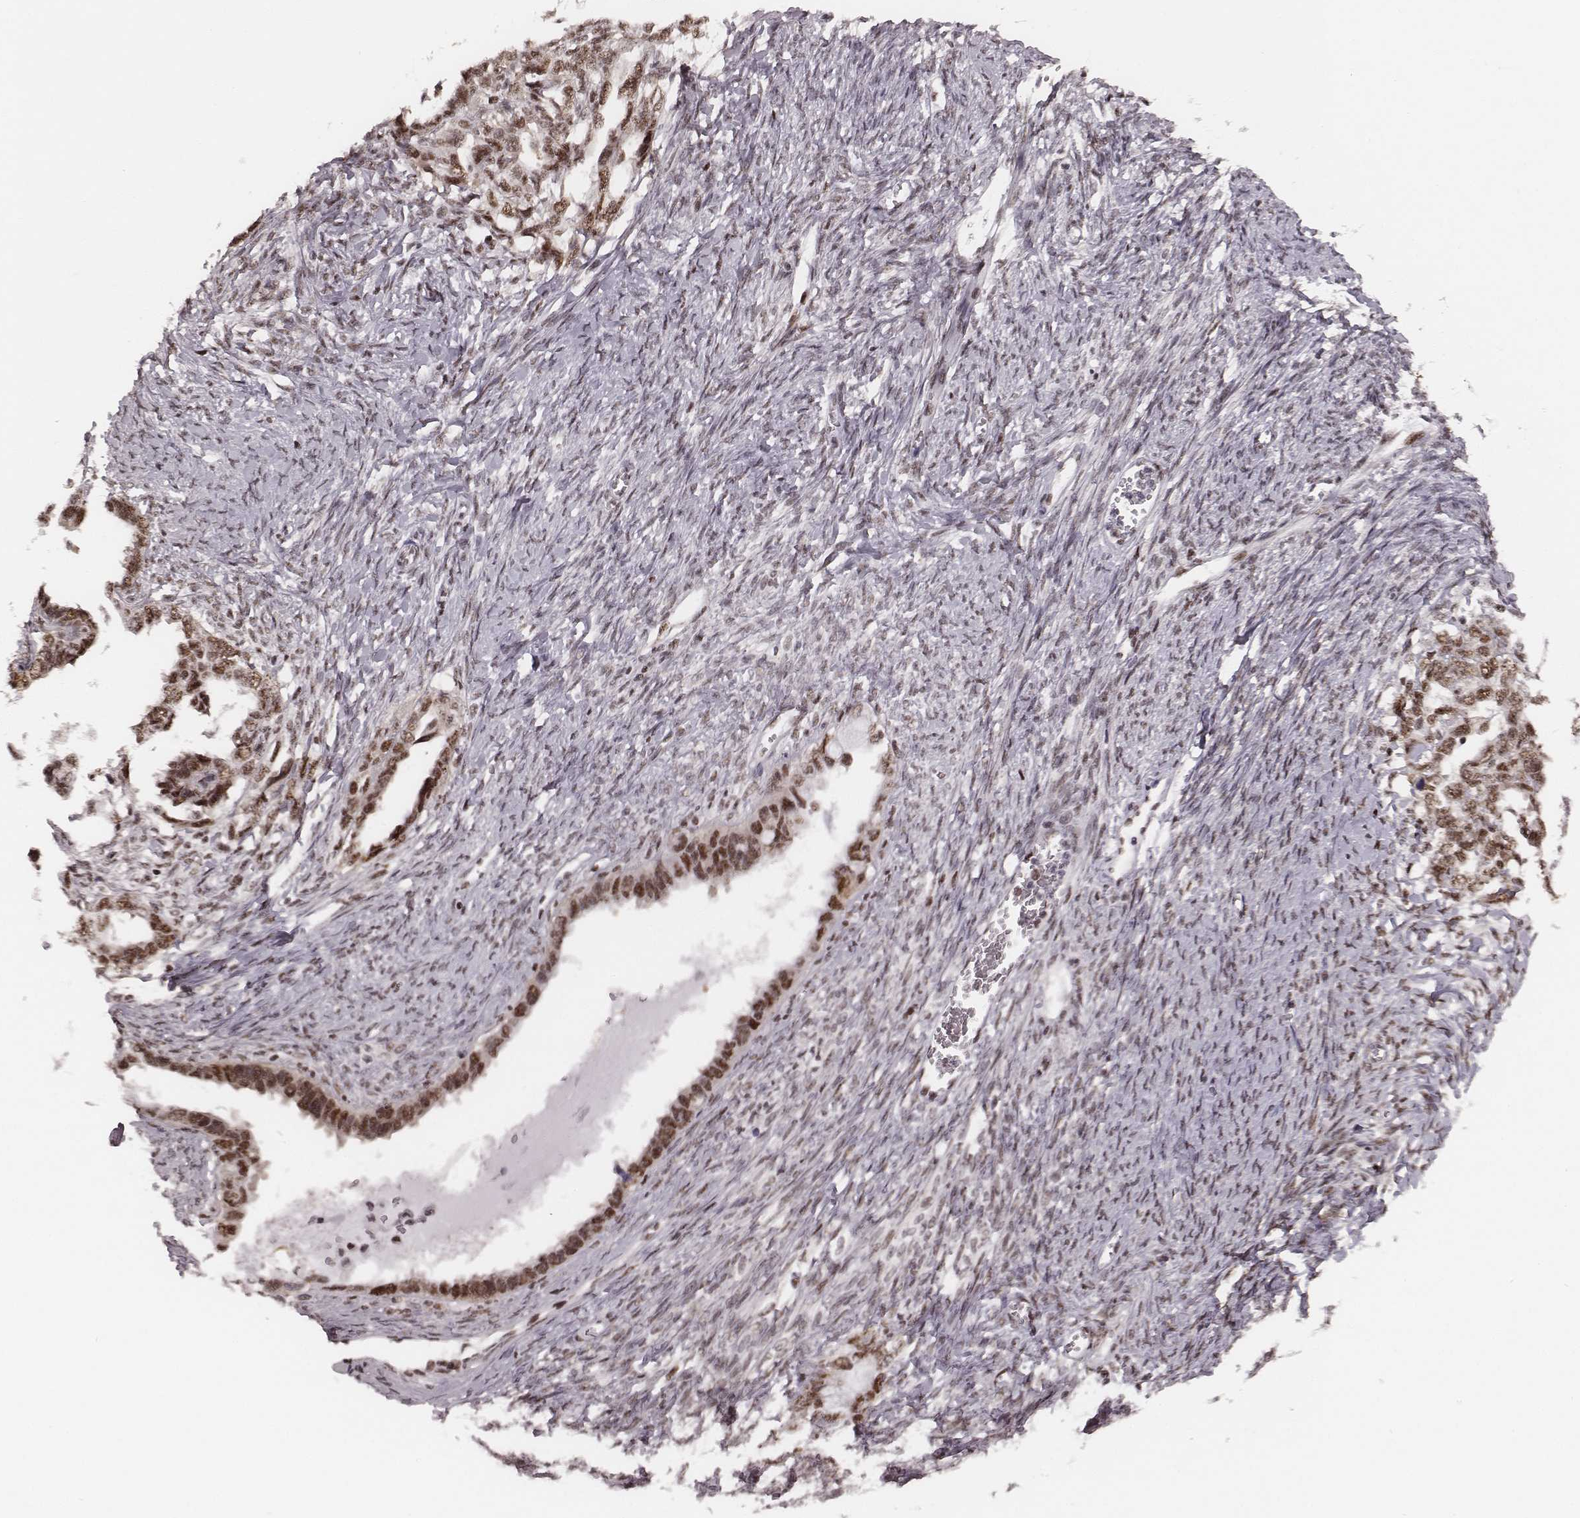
{"staining": {"intensity": "moderate", "quantity": ">75%", "location": "nuclear"}, "tissue": "ovarian cancer", "cell_type": "Tumor cells", "image_type": "cancer", "snomed": [{"axis": "morphology", "description": "Cystadenocarcinoma, serous, NOS"}, {"axis": "topography", "description": "Ovary"}], "caption": "Brown immunohistochemical staining in human ovarian serous cystadenocarcinoma displays moderate nuclear expression in approximately >75% of tumor cells.", "gene": "LUC7L", "patient": {"sex": "female", "age": 69}}